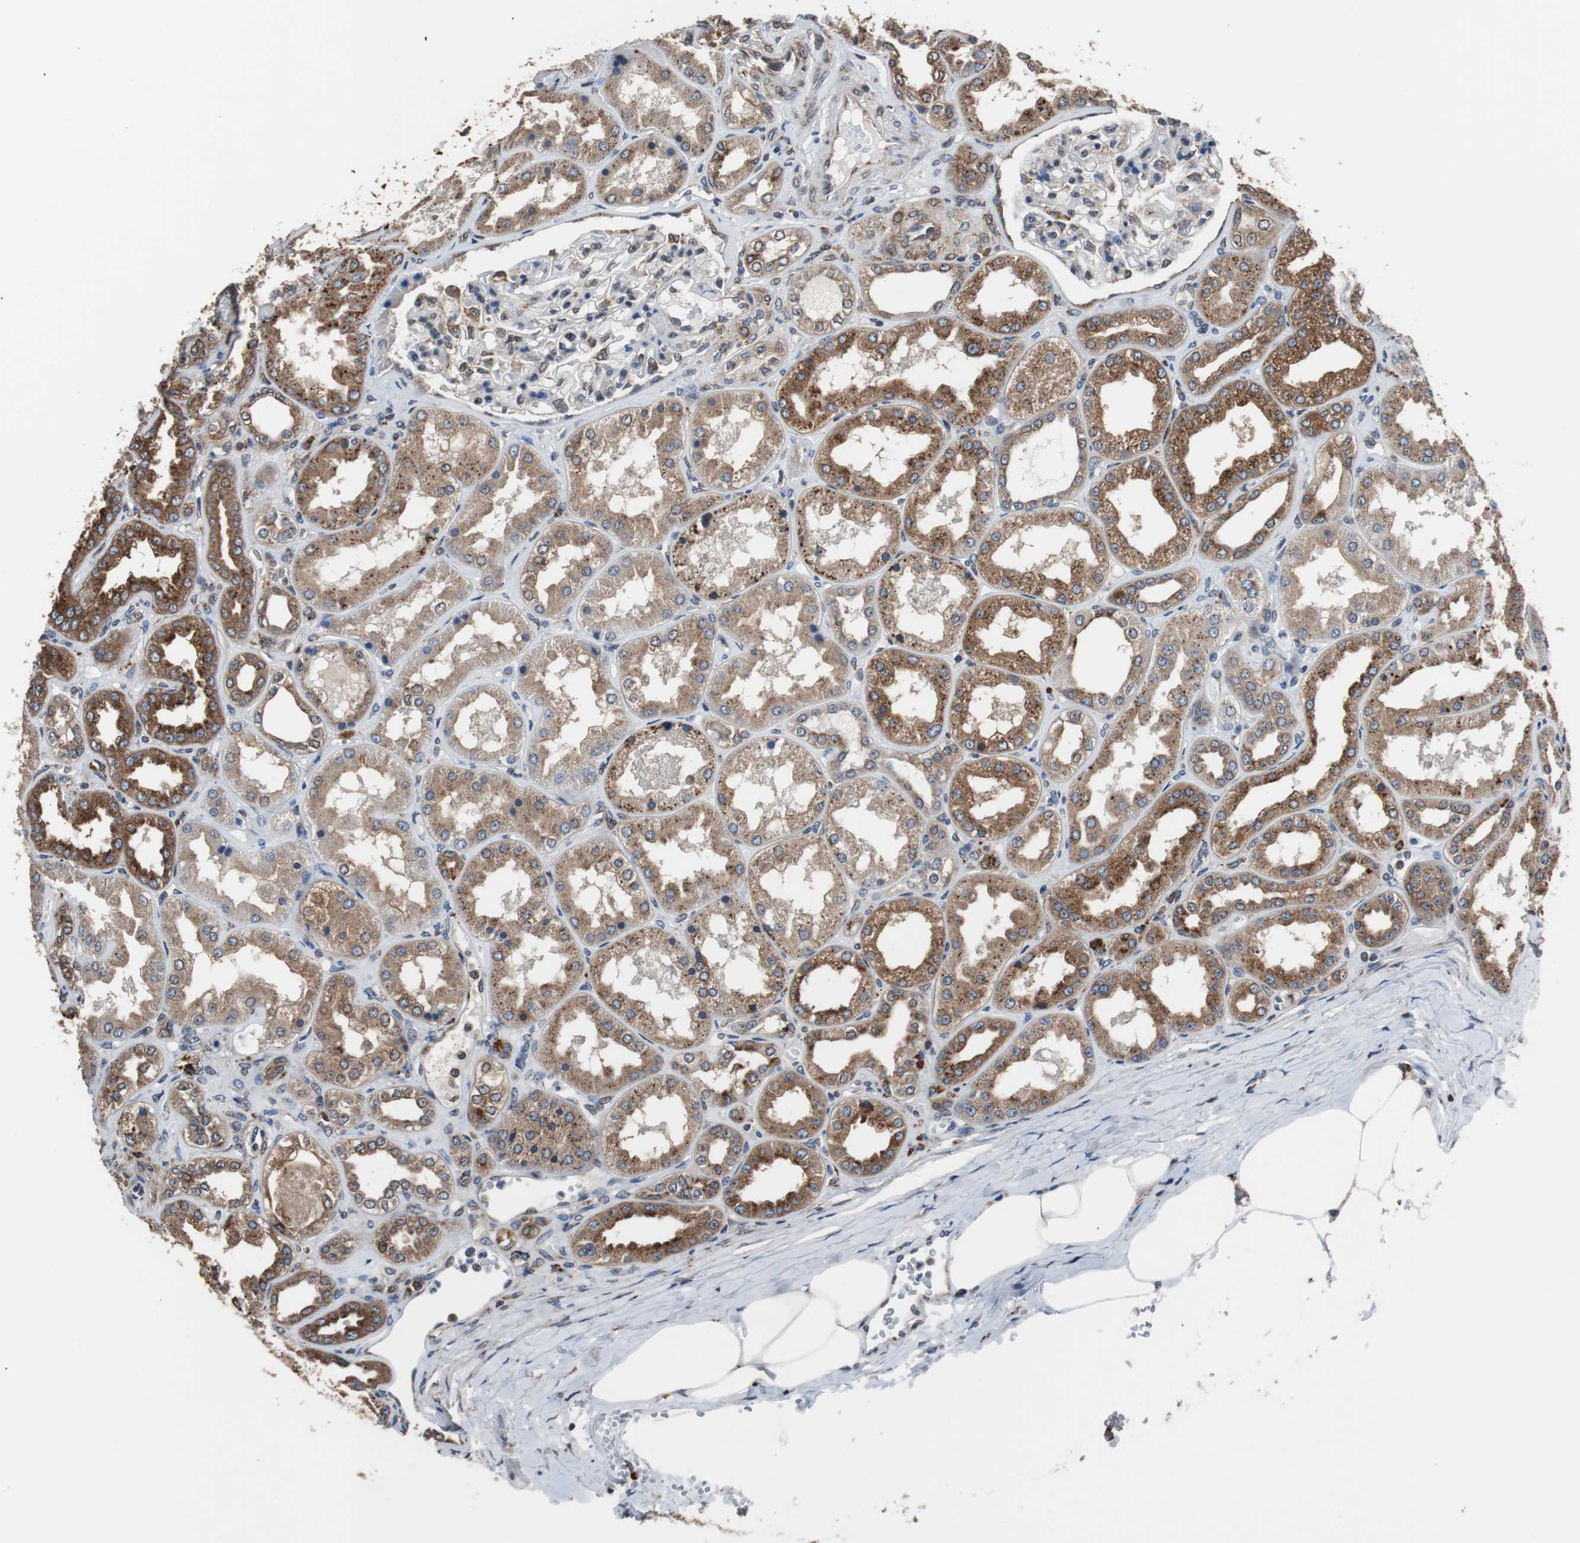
{"staining": {"intensity": "strong", "quantity": "<25%", "location": "cytoplasmic/membranous,nuclear"}, "tissue": "kidney", "cell_type": "Cells in glomeruli", "image_type": "normal", "snomed": [{"axis": "morphology", "description": "Normal tissue, NOS"}, {"axis": "topography", "description": "Kidney"}], "caption": "Kidney stained for a protein (brown) shows strong cytoplasmic/membranous,nuclear positive expression in approximately <25% of cells in glomeruli.", "gene": "USP10", "patient": {"sex": "female", "age": 56}}